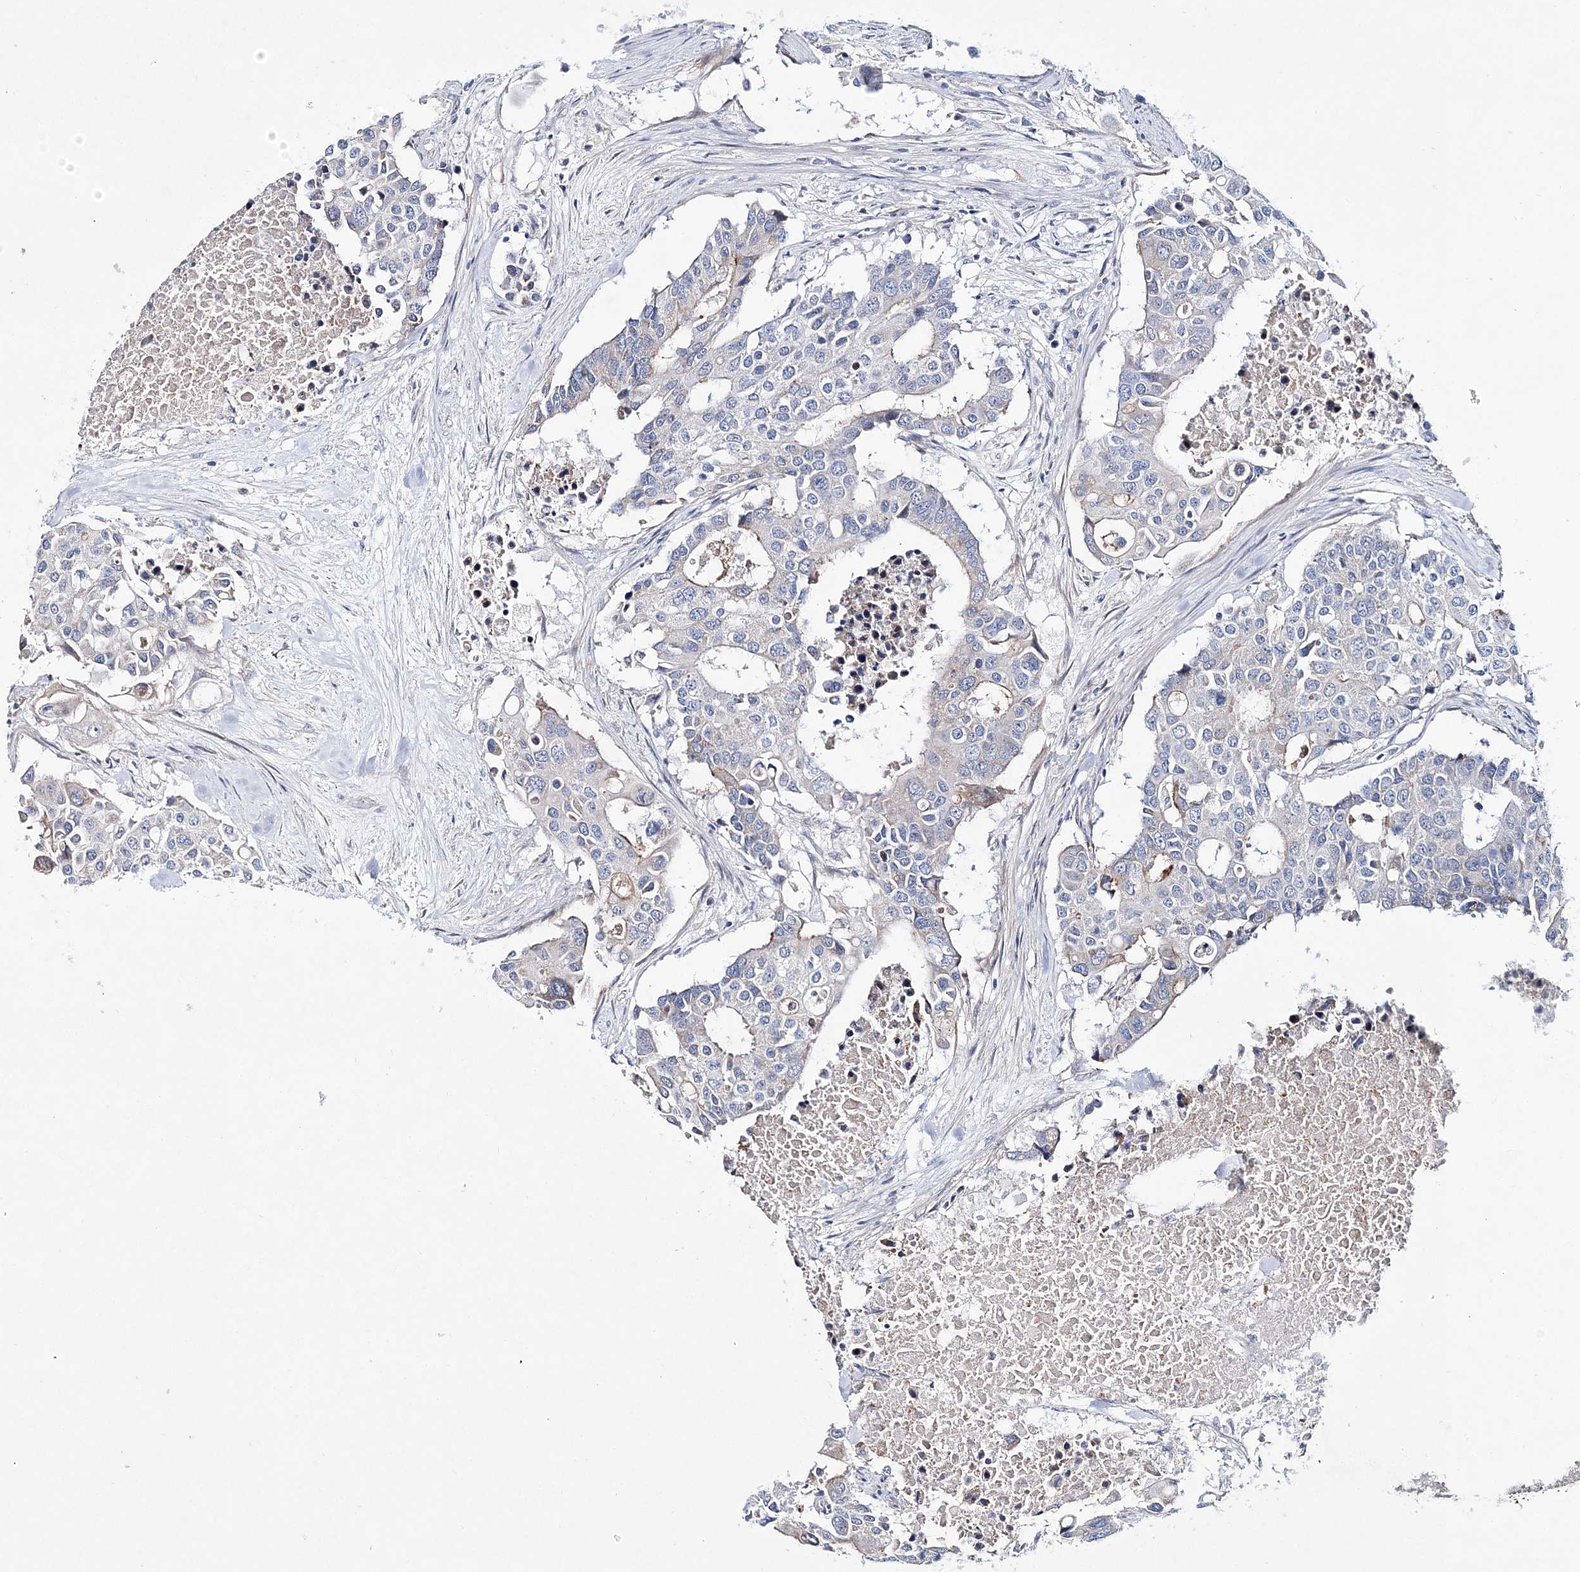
{"staining": {"intensity": "negative", "quantity": "none", "location": "none"}, "tissue": "colorectal cancer", "cell_type": "Tumor cells", "image_type": "cancer", "snomed": [{"axis": "morphology", "description": "Adenocarcinoma, NOS"}, {"axis": "topography", "description": "Colon"}], "caption": "High magnification brightfield microscopy of colorectal adenocarcinoma stained with DAB (3,3'-diaminobenzidine) (brown) and counterstained with hematoxylin (blue): tumor cells show no significant expression.", "gene": "ANO1", "patient": {"sex": "male", "age": 77}}